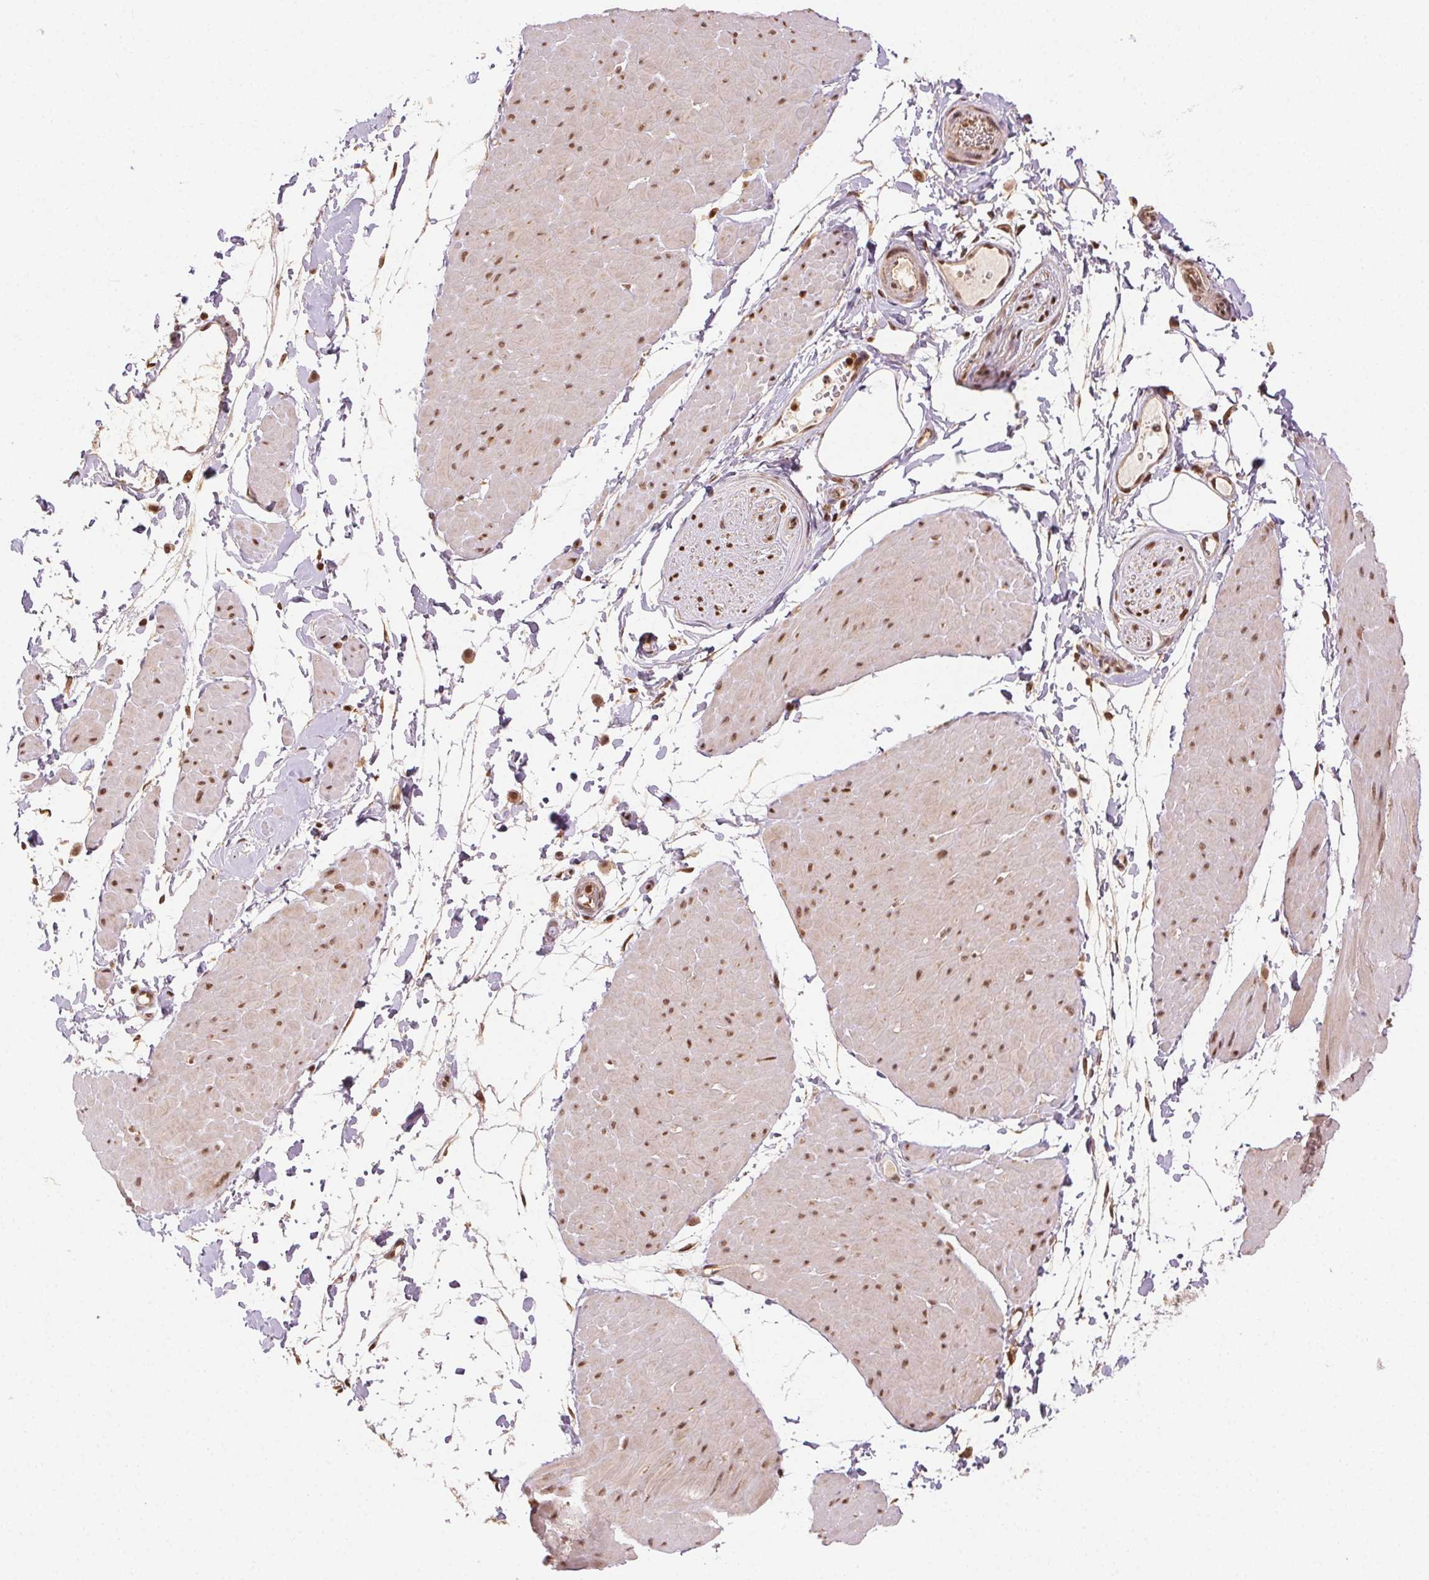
{"staining": {"intensity": "moderate", "quantity": ">75%", "location": "nuclear"}, "tissue": "adipose tissue", "cell_type": "Adipocytes", "image_type": "normal", "snomed": [{"axis": "morphology", "description": "Normal tissue, NOS"}, {"axis": "topography", "description": "Smooth muscle"}, {"axis": "topography", "description": "Peripheral nerve tissue"}], "caption": "This is an image of immunohistochemistry (IHC) staining of normal adipose tissue, which shows moderate expression in the nuclear of adipocytes.", "gene": "TREML4", "patient": {"sex": "male", "age": 58}}